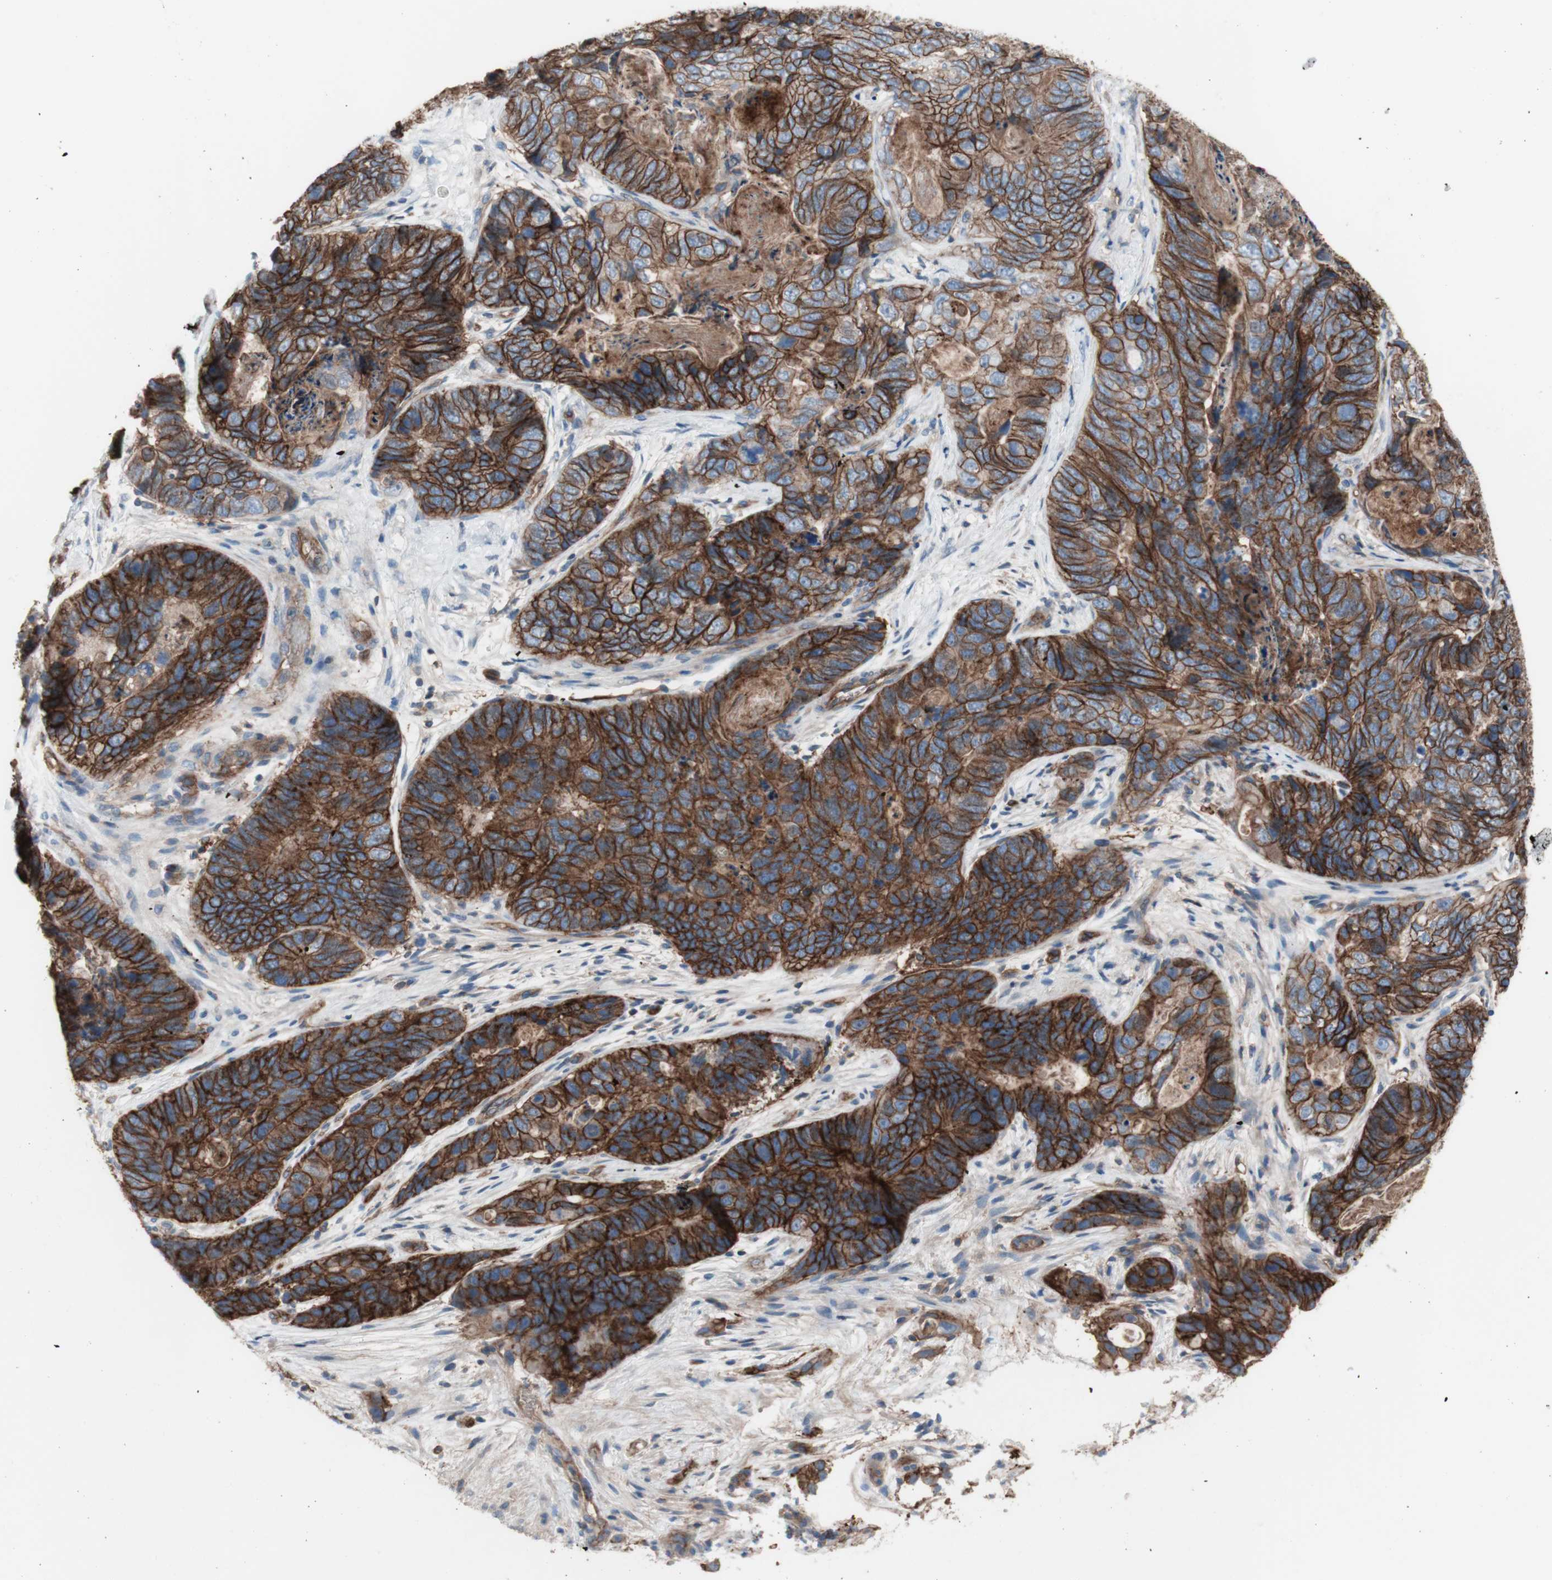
{"staining": {"intensity": "strong", "quantity": ">75%", "location": "cytoplasmic/membranous"}, "tissue": "stomach cancer", "cell_type": "Tumor cells", "image_type": "cancer", "snomed": [{"axis": "morphology", "description": "Adenocarcinoma, NOS"}, {"axis": "topography", "description": "Stomach"}], "caption": "Protein analysis of stomach cancer (adenocarcinoma) tissue shows strong cytoplasmic/membranous positivity in approximately >75% of tumor cells. The staining was performed using DAB, with brown indicating positive protein expression. Nuclei are stained blue with hematoxylin.", "gene": "CD46", "patient": {"sex": "female", "age": 89}}